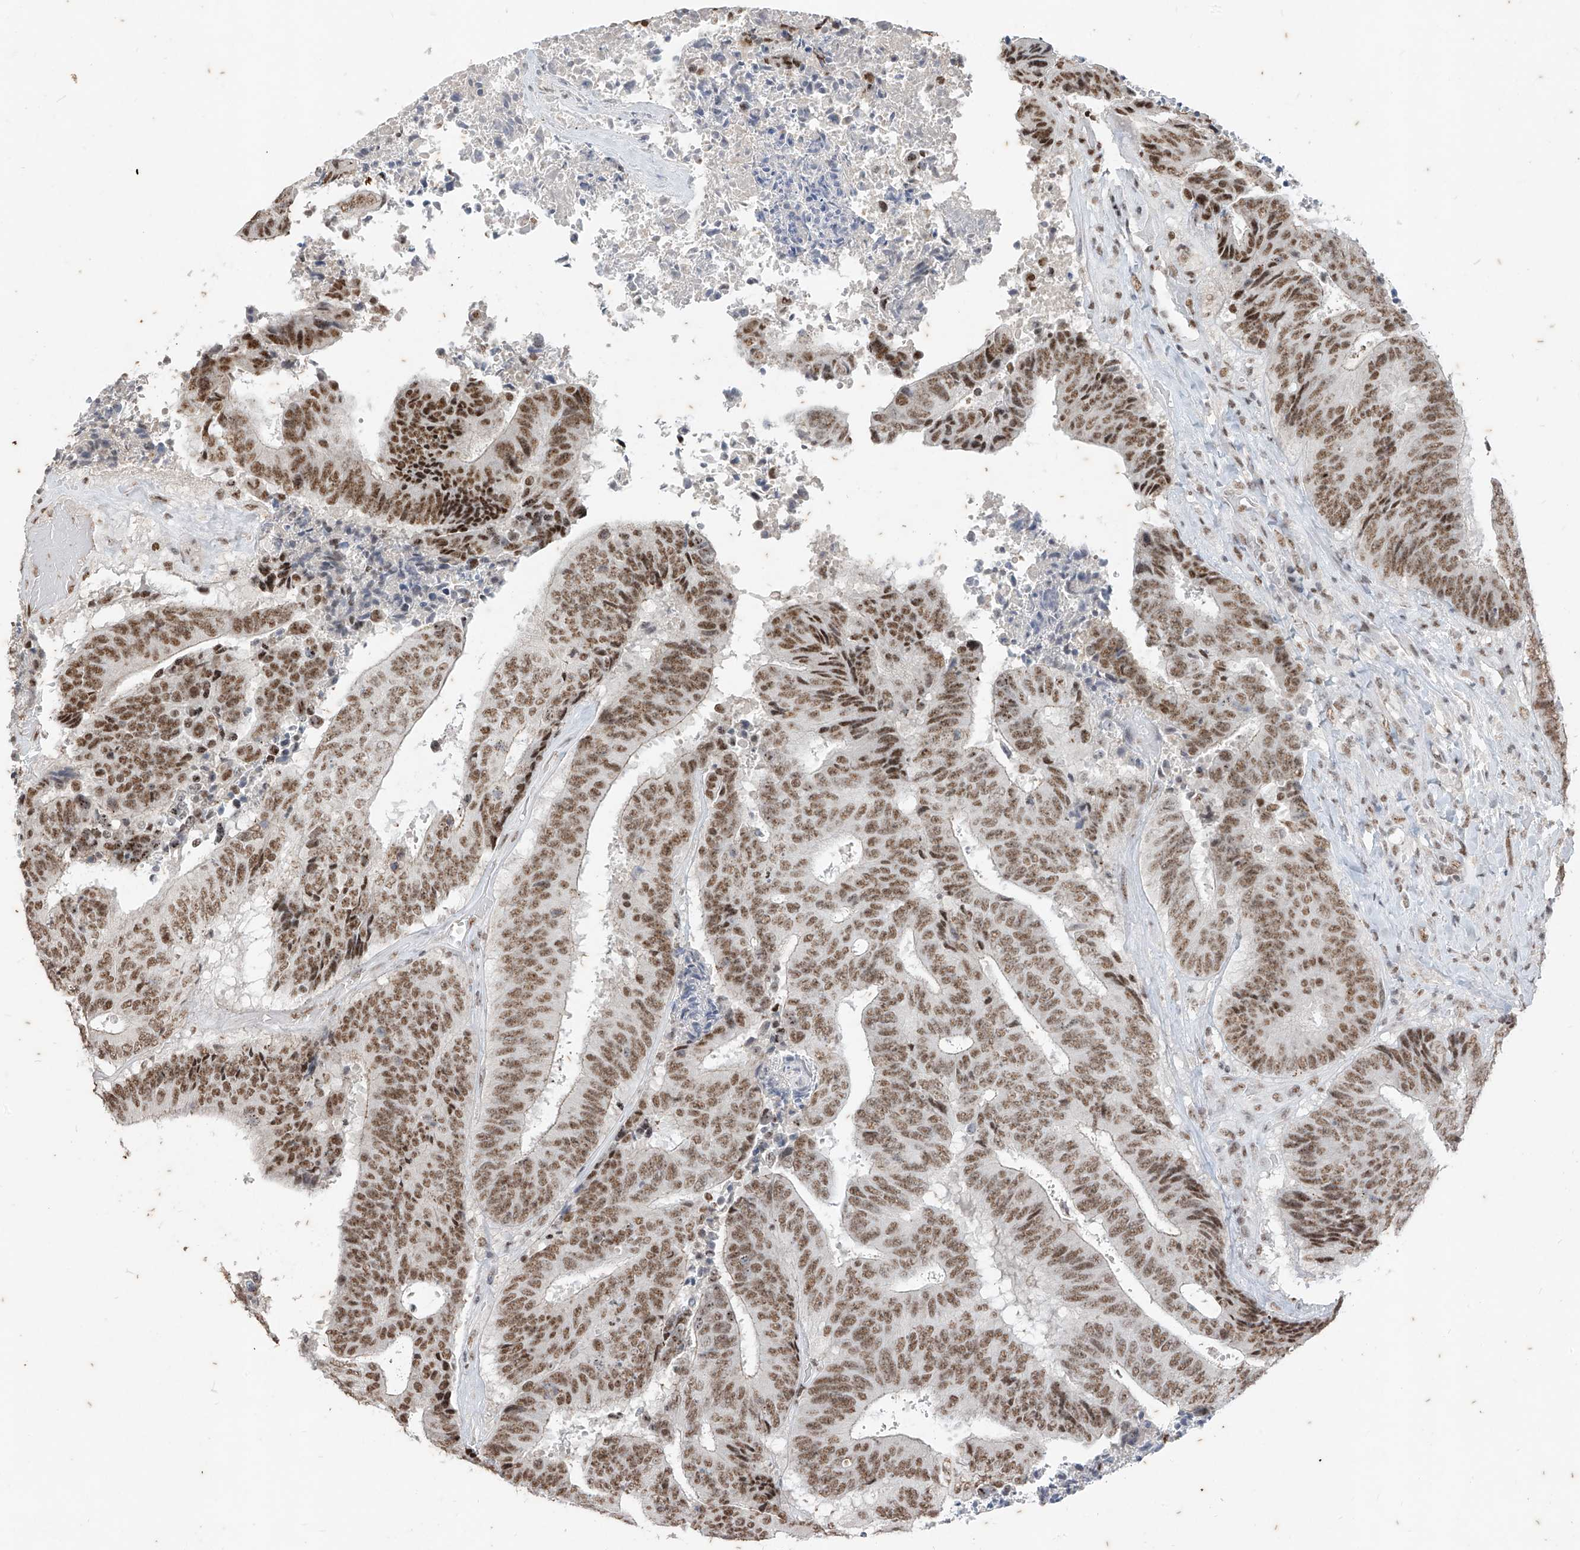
{"staining": {"intensity": "moderate", "quantity": ">75%", "location": "nuclear"}, "tissue": "colorectal cancer", "cell_type": "Tumor cells", "image_type": "cancer", "snomed": [{"axis": "morphology", "description": "Adenocarcinoma, NOS"}, {"axis": "topography", "description": "Rectum"}], "caption": "Immunohistochemical staining of human adenocarcinoma (colorectal) exhibits medium levels of moderate nuclear protein expression in about >75% of tumor cells.", "gene": "TFEC", "patient": {"sex": "male", "age": 72}}